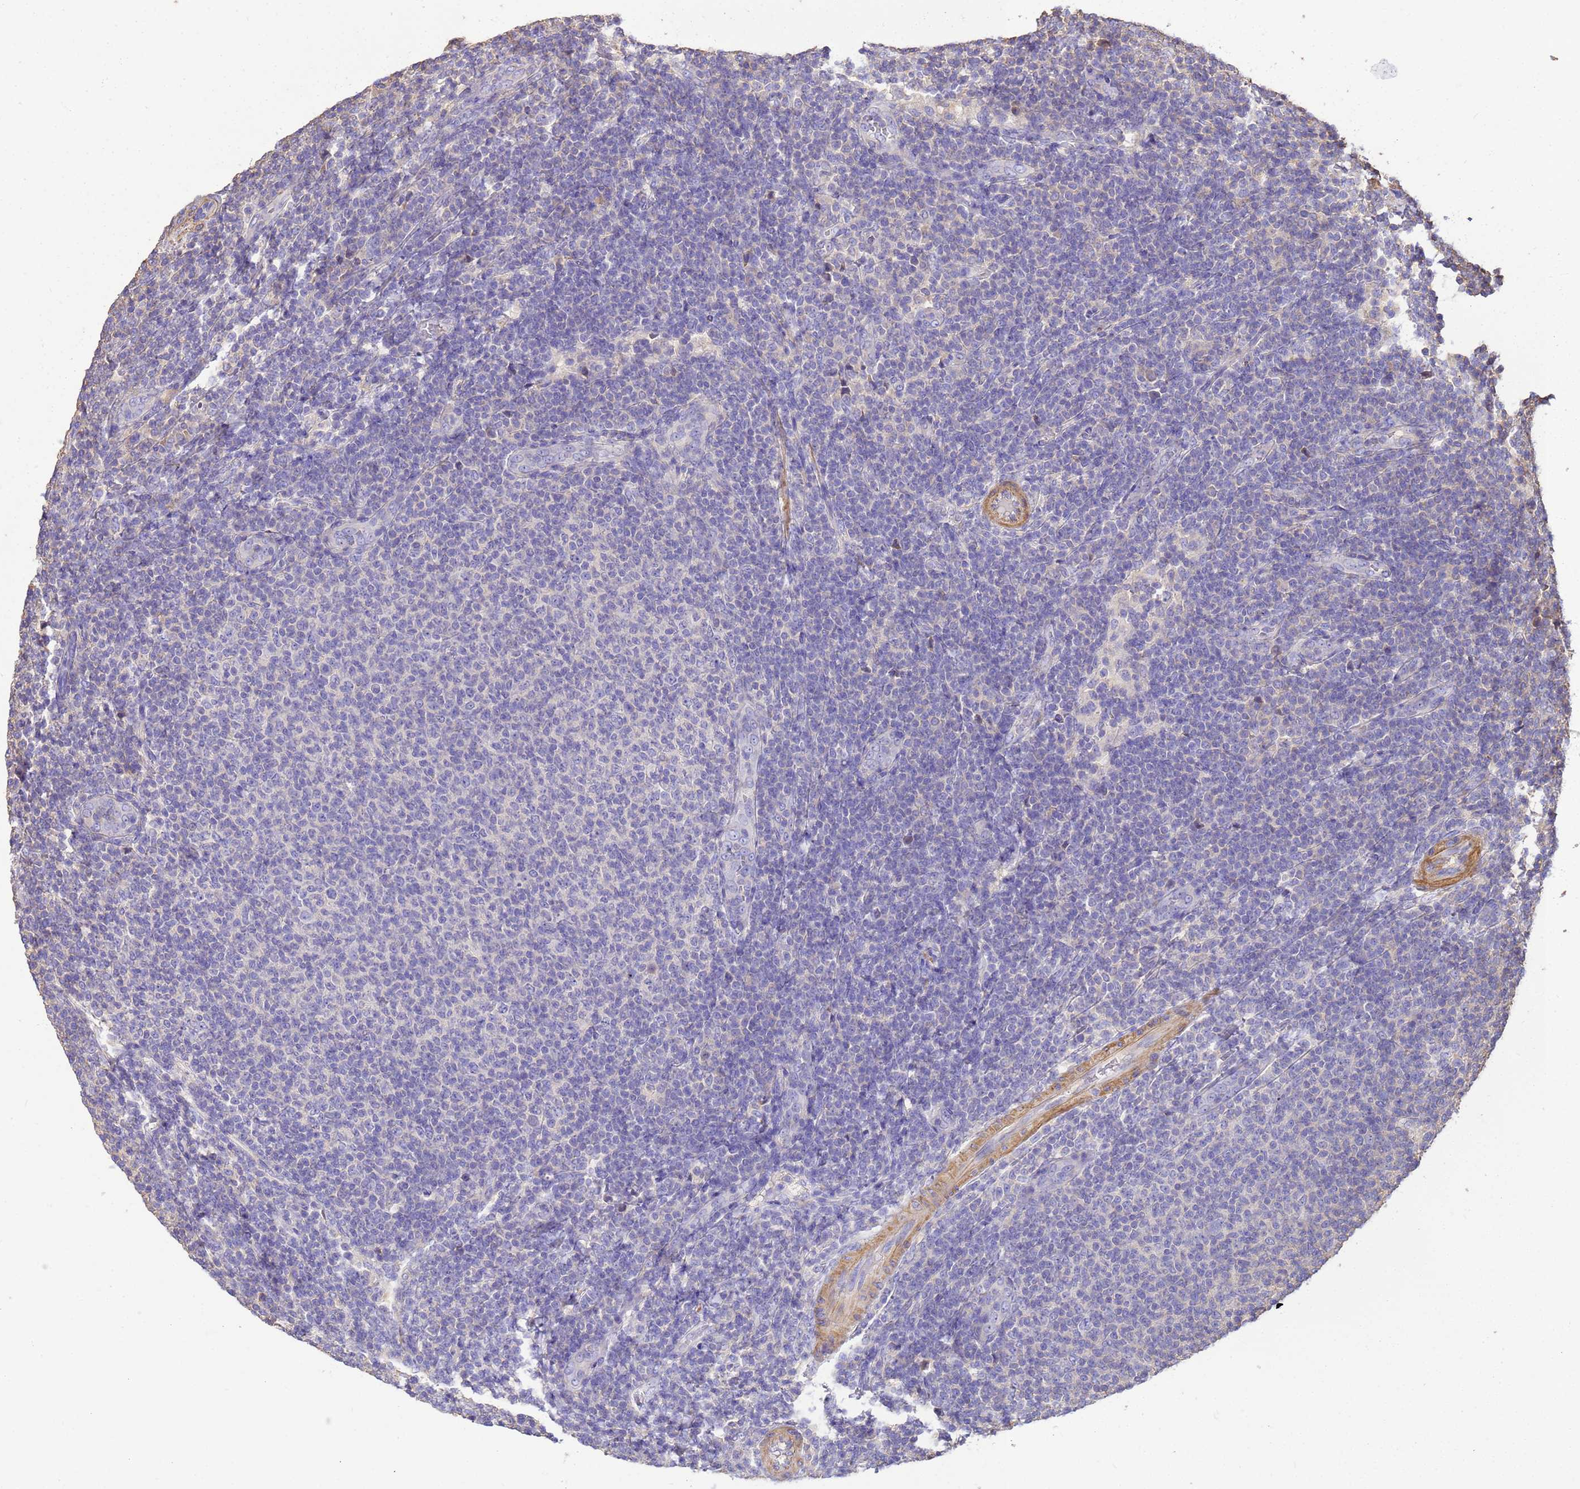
{"staining": {"intensity": "negative", "quantity": "none", "location": "none"}, "tissue": "lymphoma", "cell_type": "Tumor cells", "image_type": "cancer", "snomed": [{"axis": "morphology", "description": "Malignant lymphoma, non-Hodgkin's type, Low grade"}, {"axis": "topography", "description": "Lymph node"}], "caption": "This is a histopathology image of IHC staining of malignant lymphoma, non-Hodgkin's type (low-grade), which shows no expression in tumor cells.", "gene": "WDR64", "patient": {"sex": "male", "age": 66}}